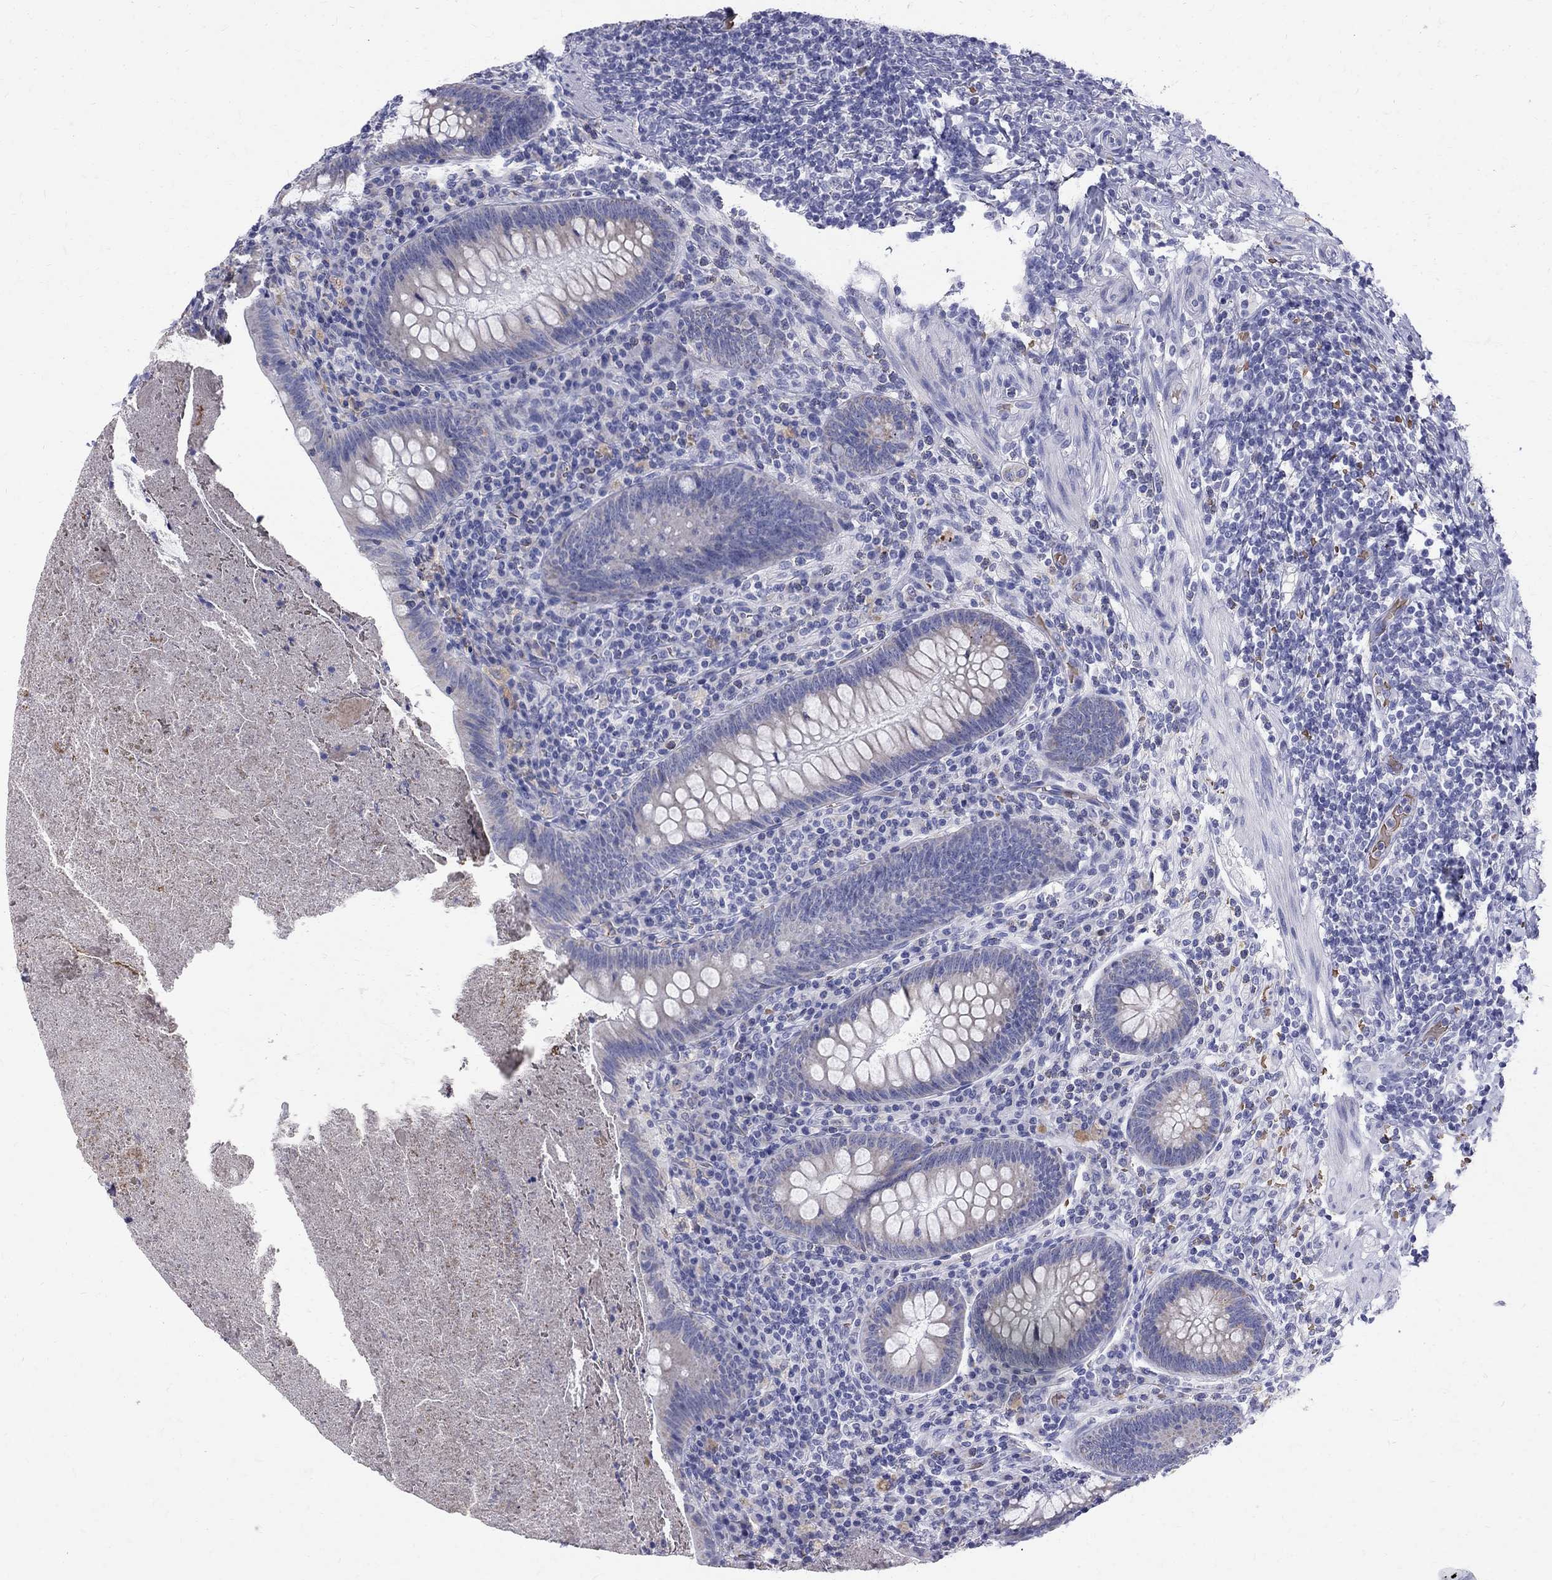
{"staining": {"intensity": "negative", "quantity": "none", "location": "none"}, "tissue": "appendix", "cell_type": "Glandular cells", "image_type": "normal", "snomed": [{"axis": "morphology", "description": "Normal tissue, NOS"}, {"axis": "topography", "description": "Appendix"}], "caption": "IHC histopathology image of benign human appendix stained for a protein (brown), which shows no staining in glandular cells.", "gene": "AGER", "patient": {"sex": "male", "age": 47}}